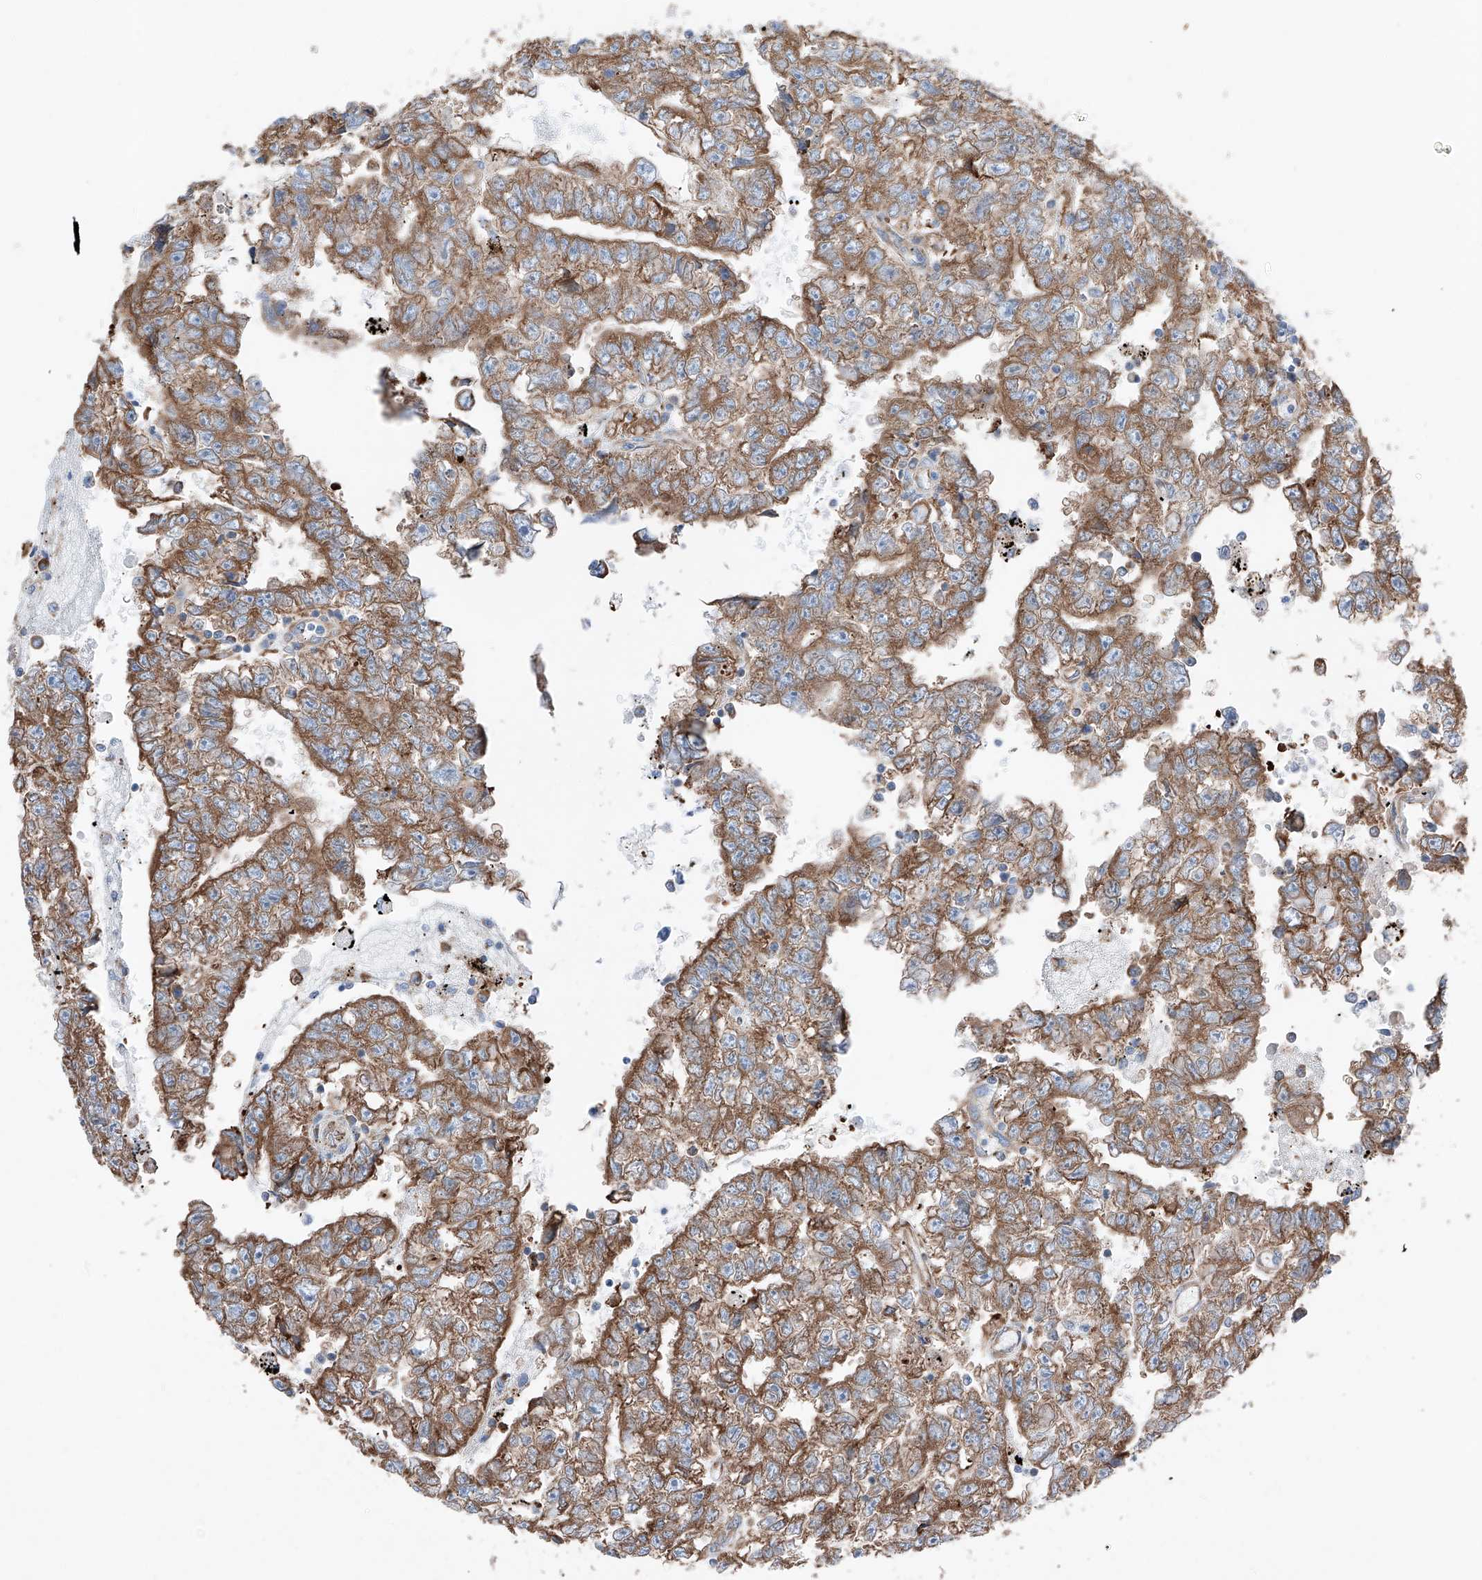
{"staining": {"intensity": "moderate", "quantity": ">75%", "location": "cytoplasmic/membranous"}, "tissue": "testis cancer", "cell_type": "Tumor cells", "image_type": "cancer", "snomed": [{"axis": "morphology", "description": "Carcinoma, Embryonal, NOS"}, {"axis": "topography", "description": "Testis"}], "caption": "A histopathology image of human testis cancer stained for a protein displays moderate cytoplasmic/membranous brown staining in tumor cells.", "gene": "CRELD1", "patient": {"sex": "male", "age": 25}}